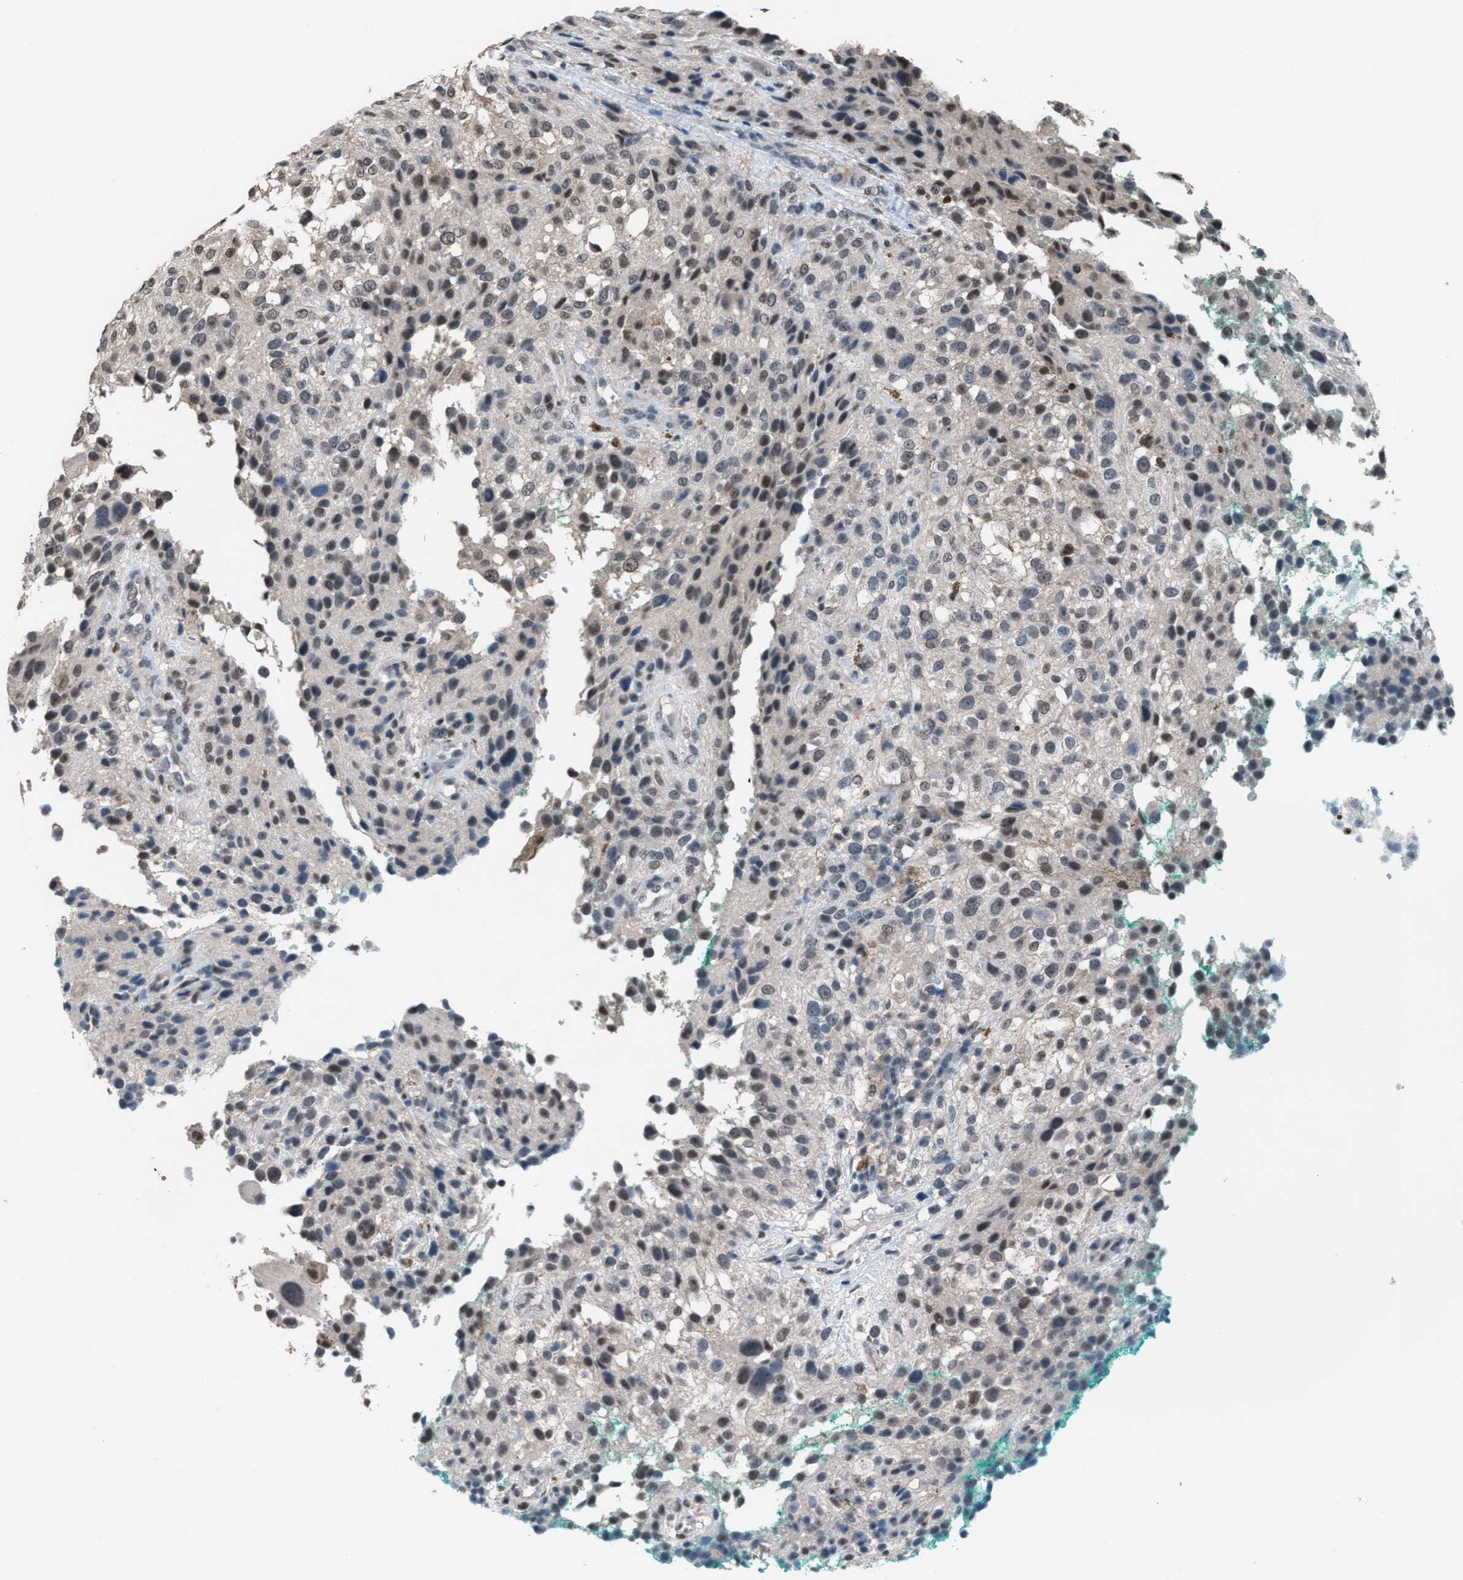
{"staining": {"intensity": "weak", "quantity": "25%-75%", "location": "nuclear"}, "tissue": "melanoma", "cell_type": "Tumor cells", "image_type": "cancer", "snomed": [{"axis": "morphology", "description": "Necrosis, NOS"}, {"axis": "morphology", "description": "Malignant melanoma, NOS"}, {"axis": "topography", "description": "Skin"}], "caption": "High-magnification brightfield microscopy of malignant melanoma stained with DAB (3,3'-diaminobenzidine) (brown) and counterstained with hematoxylin (blue). tumor cells exhibit weak nuclear positivity is present in approximately25%-75% of cells.", "gene": "ZNF276", "patient": {"sex": "female", "age": 87}}